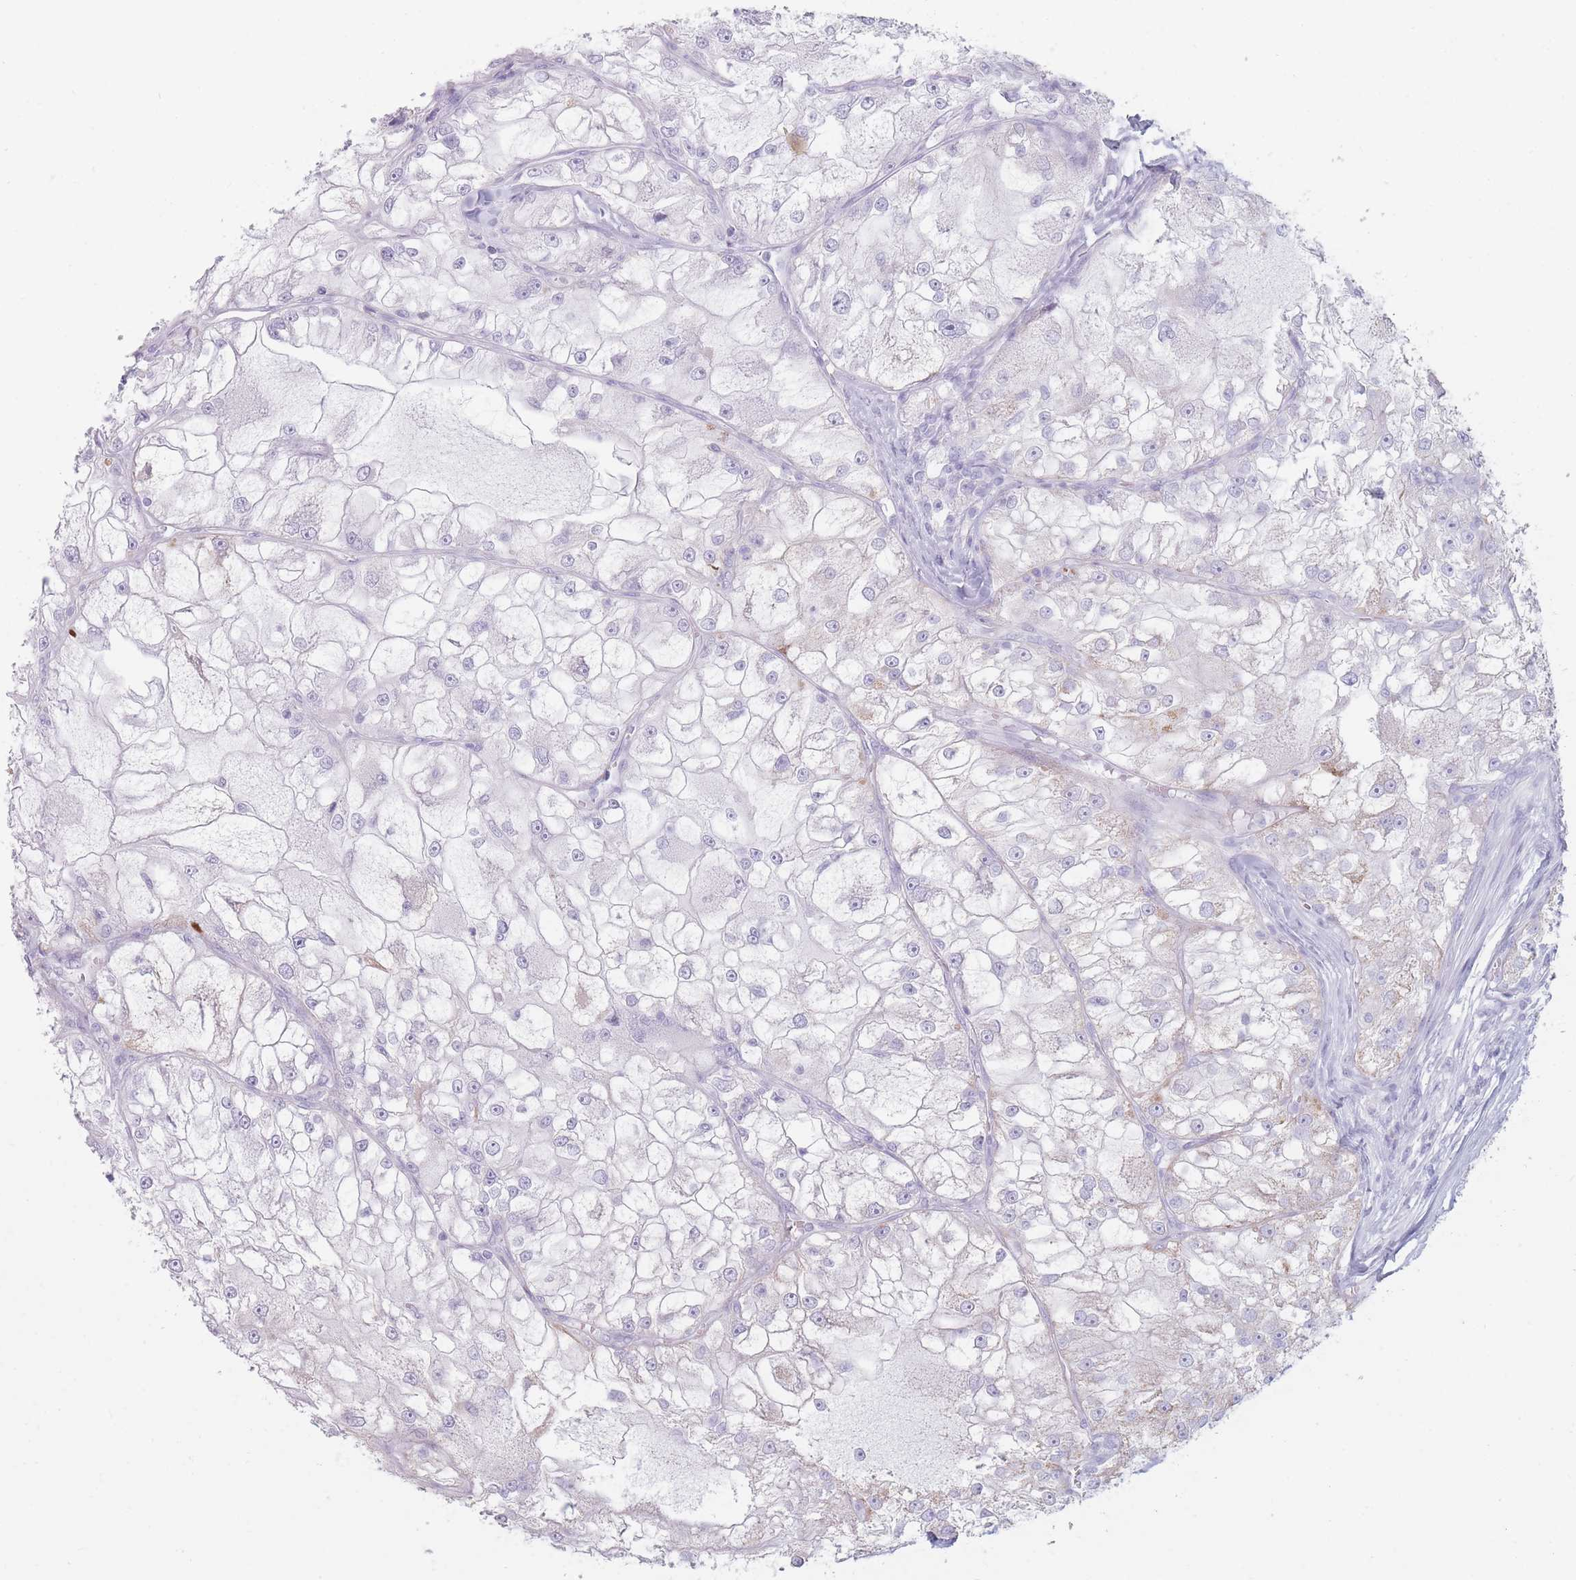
{"staining": {"intensity": "negative", "quantity": "none", "location": "none"}, "tissue": "renal cancer", "cell_type": "Tumor cells", "image_type": "cancer", "snomed": [{"axis": "morphology", "description": "Adenocarcinoma, NOS"}, {"axis": "topography", "description": "Kidney"}], "caption": "IHC of human adenocarcinoma (renal) exhibits no positivity in tumor cells.", "gene": "GPR12", "patient": {"sex": "female", "age": 72}}